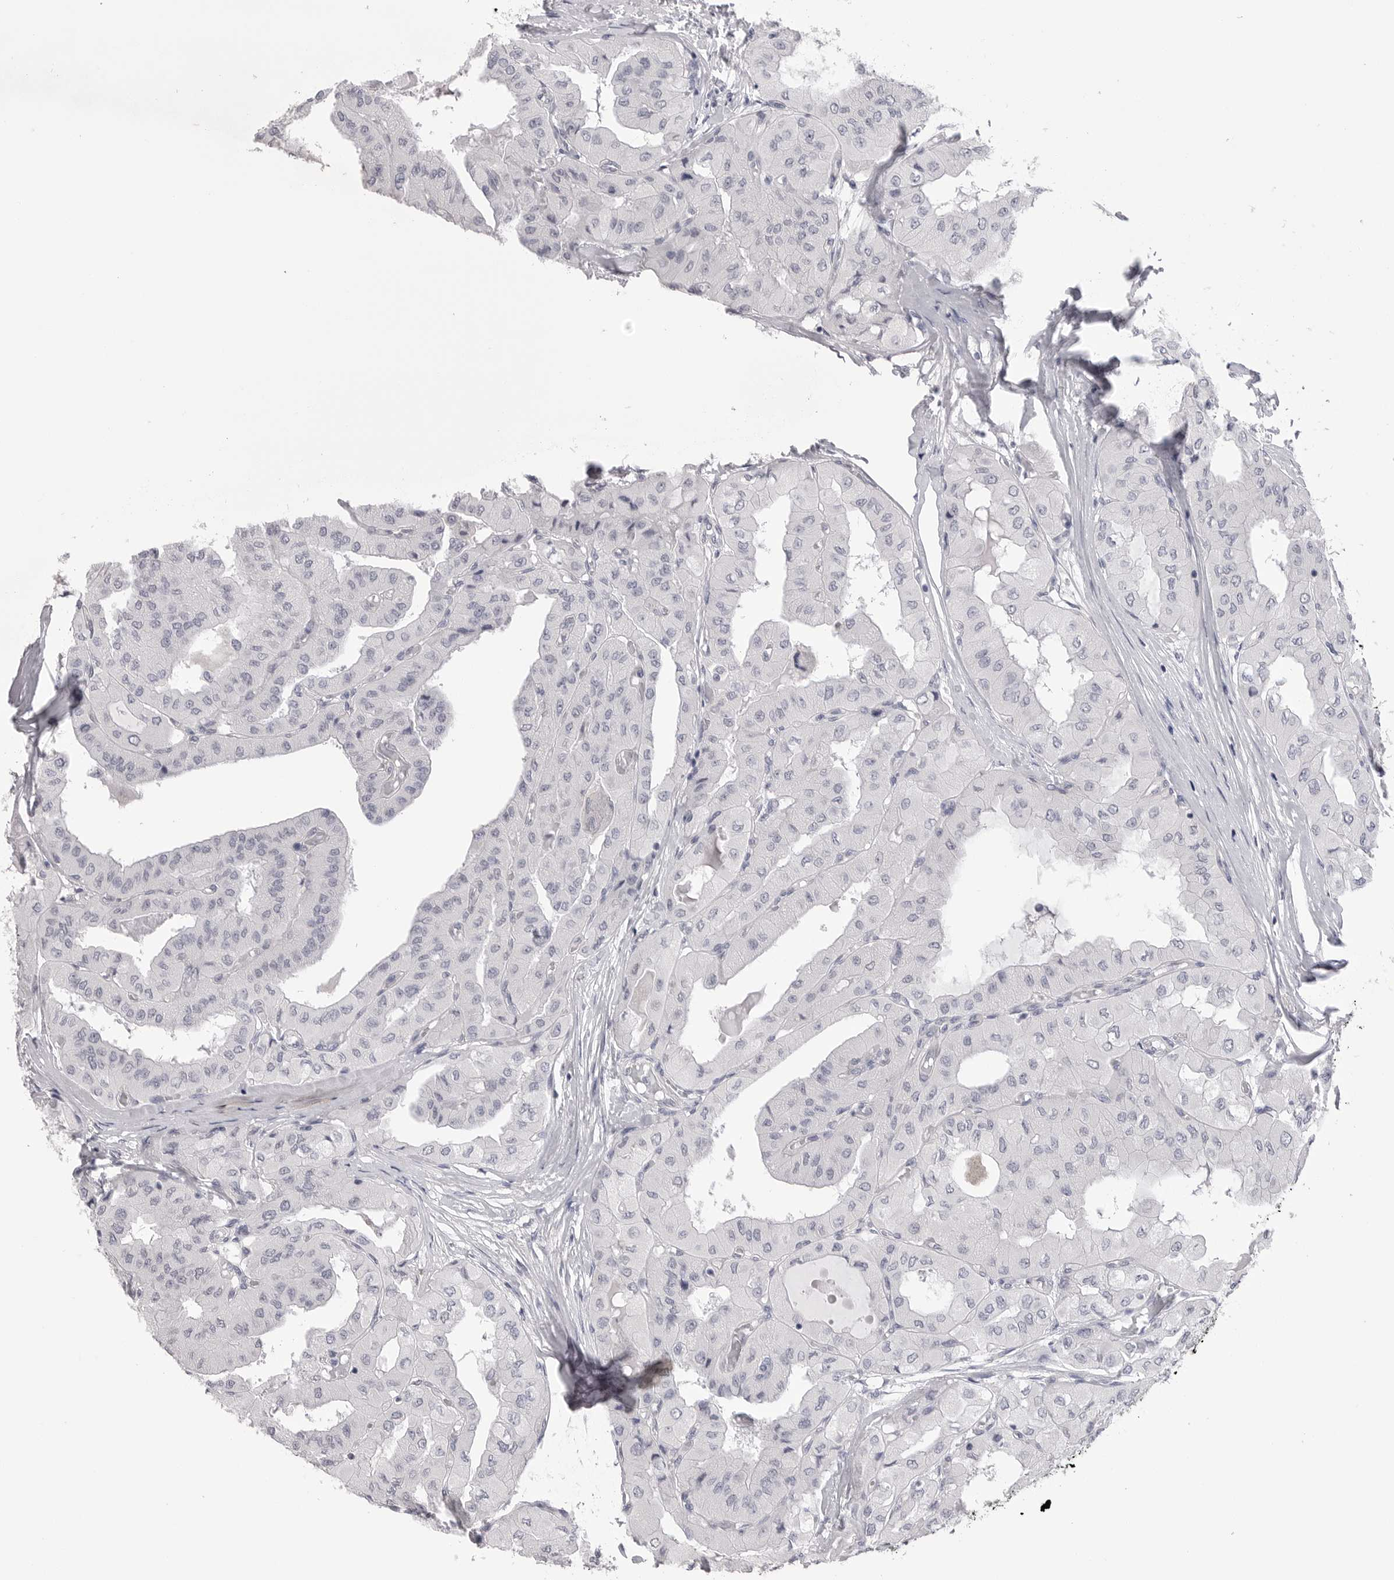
{"staining": {"intensity": "negative", "quantity": "none", "location": "none"}, "tissue": "thyroid cancer", "cell_type": "Tumor cells", "image_type": "cancer", "snomed": [{"axis": "morphology", "description": "Papillary adenocarcinoma, NOS"}, {"axis": "topography", "description": "Thyroid gland"}], "caption": "Thyroid cancer was stained to show a protein in brown. There is no significant expression in tumor cells. (DAB (3,3'-diaminobenzidine) IHC visualized using brightfield microscopy, high magnification).", "gene": "DLGAP3", "patient": {"sex": "female", "age": 59}}